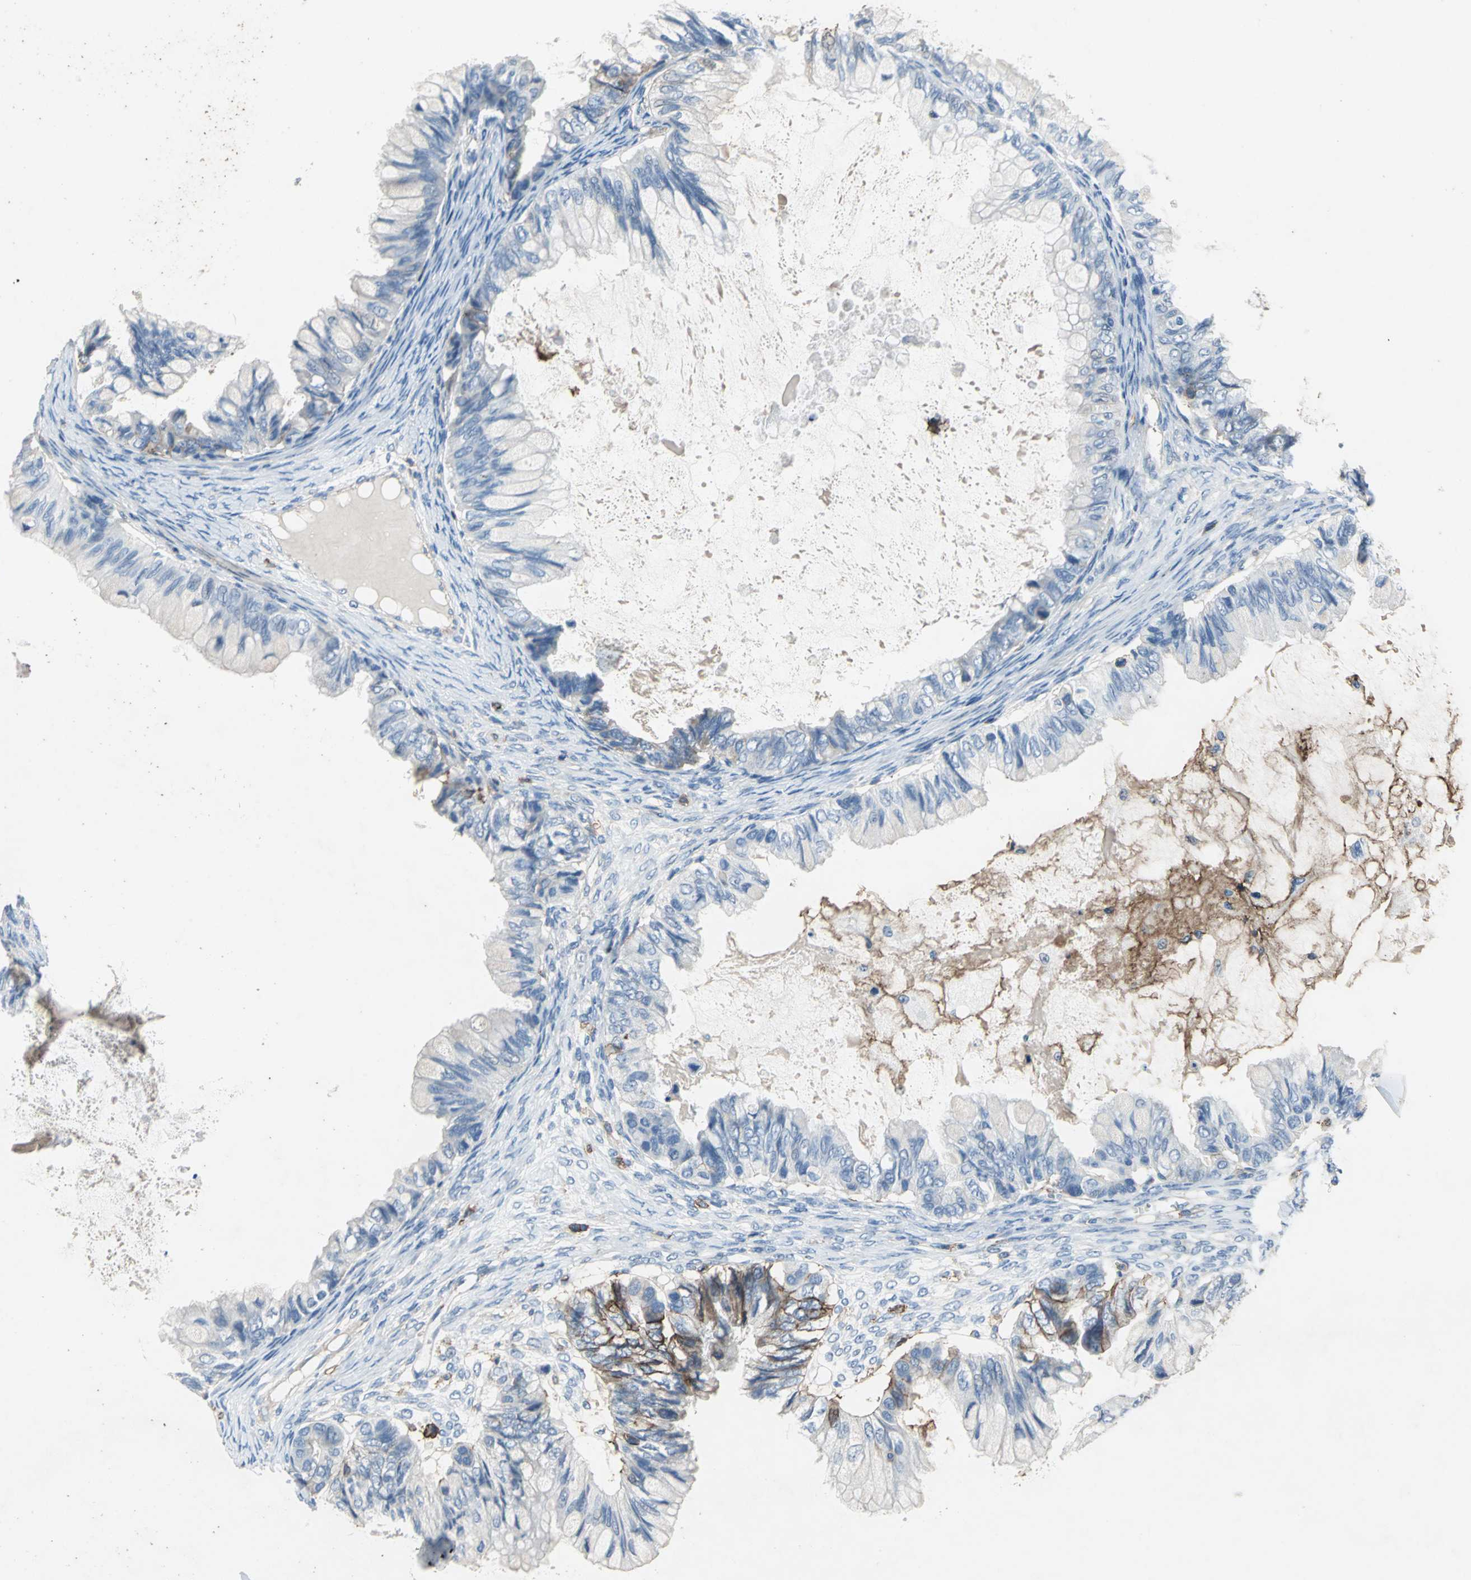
{"staining": {"intensity": "moderate", "quantity": "<25%", "location": "cytoplasmic/membranous"}, "tissue": "ovarian cancer", "cell_type": "Tumor cells", "image_type": "cancer", "snomed": [{"axis": "morphology", "description": "Cystadenocarcinoma, mucinous, NOS"}, {"axis": "topography", "description": "Ovary"}], "caption": "Ovarian cancer (mucinous cystadenocarcinoma) tissue reveals moderate cytoplasmic/membranous staining in about <25% of tumor cells", "gene": "CD44", "patient": {"sex": "female", "age": 80}}